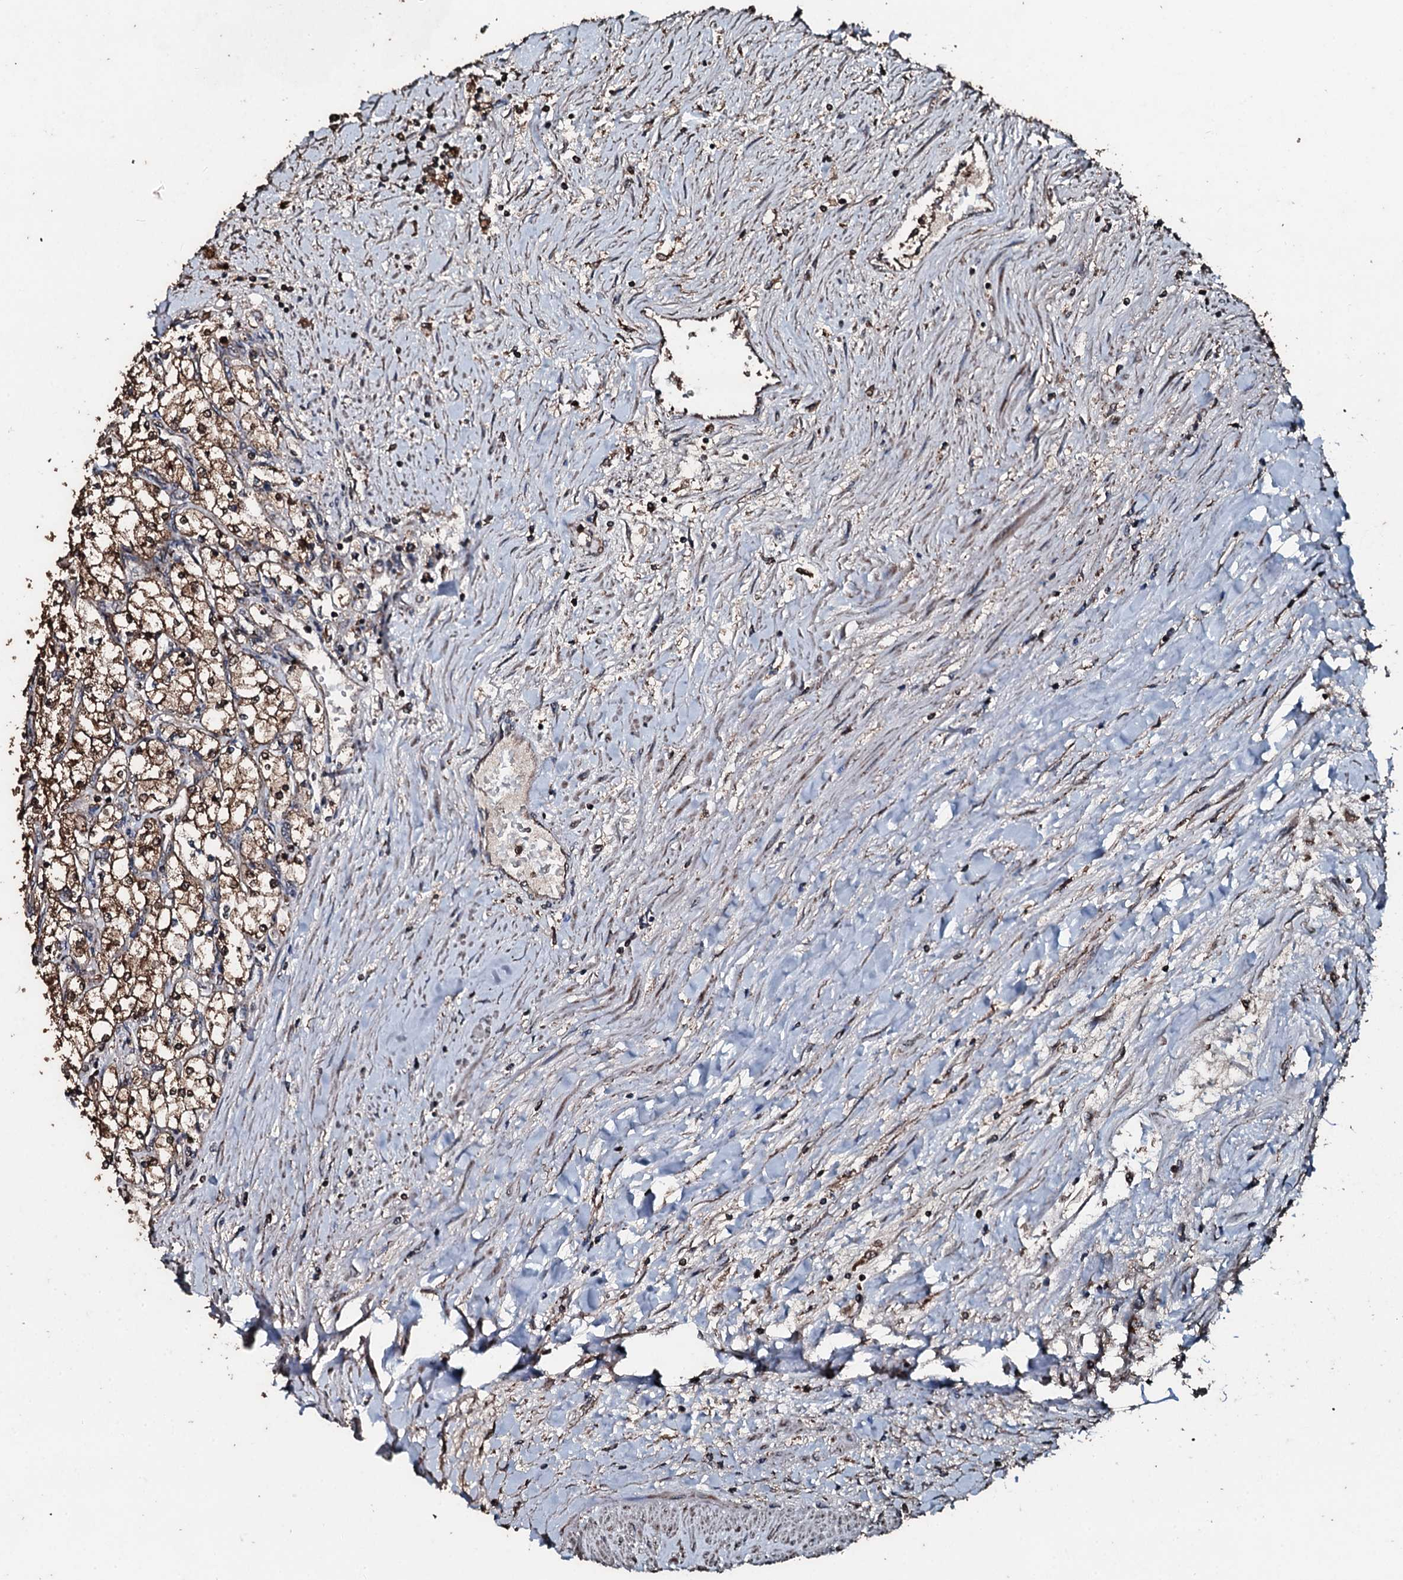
{"staining": {"intensity": "moderate", "quantity": ">75%", "location": "cytoplasmic/membranous"}, "tissue": "renal cancer", "cell_type": "Tumor cells", "image_type": "cancer", "snomed": [{"axis": "morphology", "description": "Adenocarcinoma, NOS"}, {"axis": "topography", "description": "Kidney"}], "caption": "Human renal adenocarcinoma stained with a protein marker shows moderate staining in tumor cells.", "gene": "FAAP24", "patient": {"sex": "male", "age": 80}}